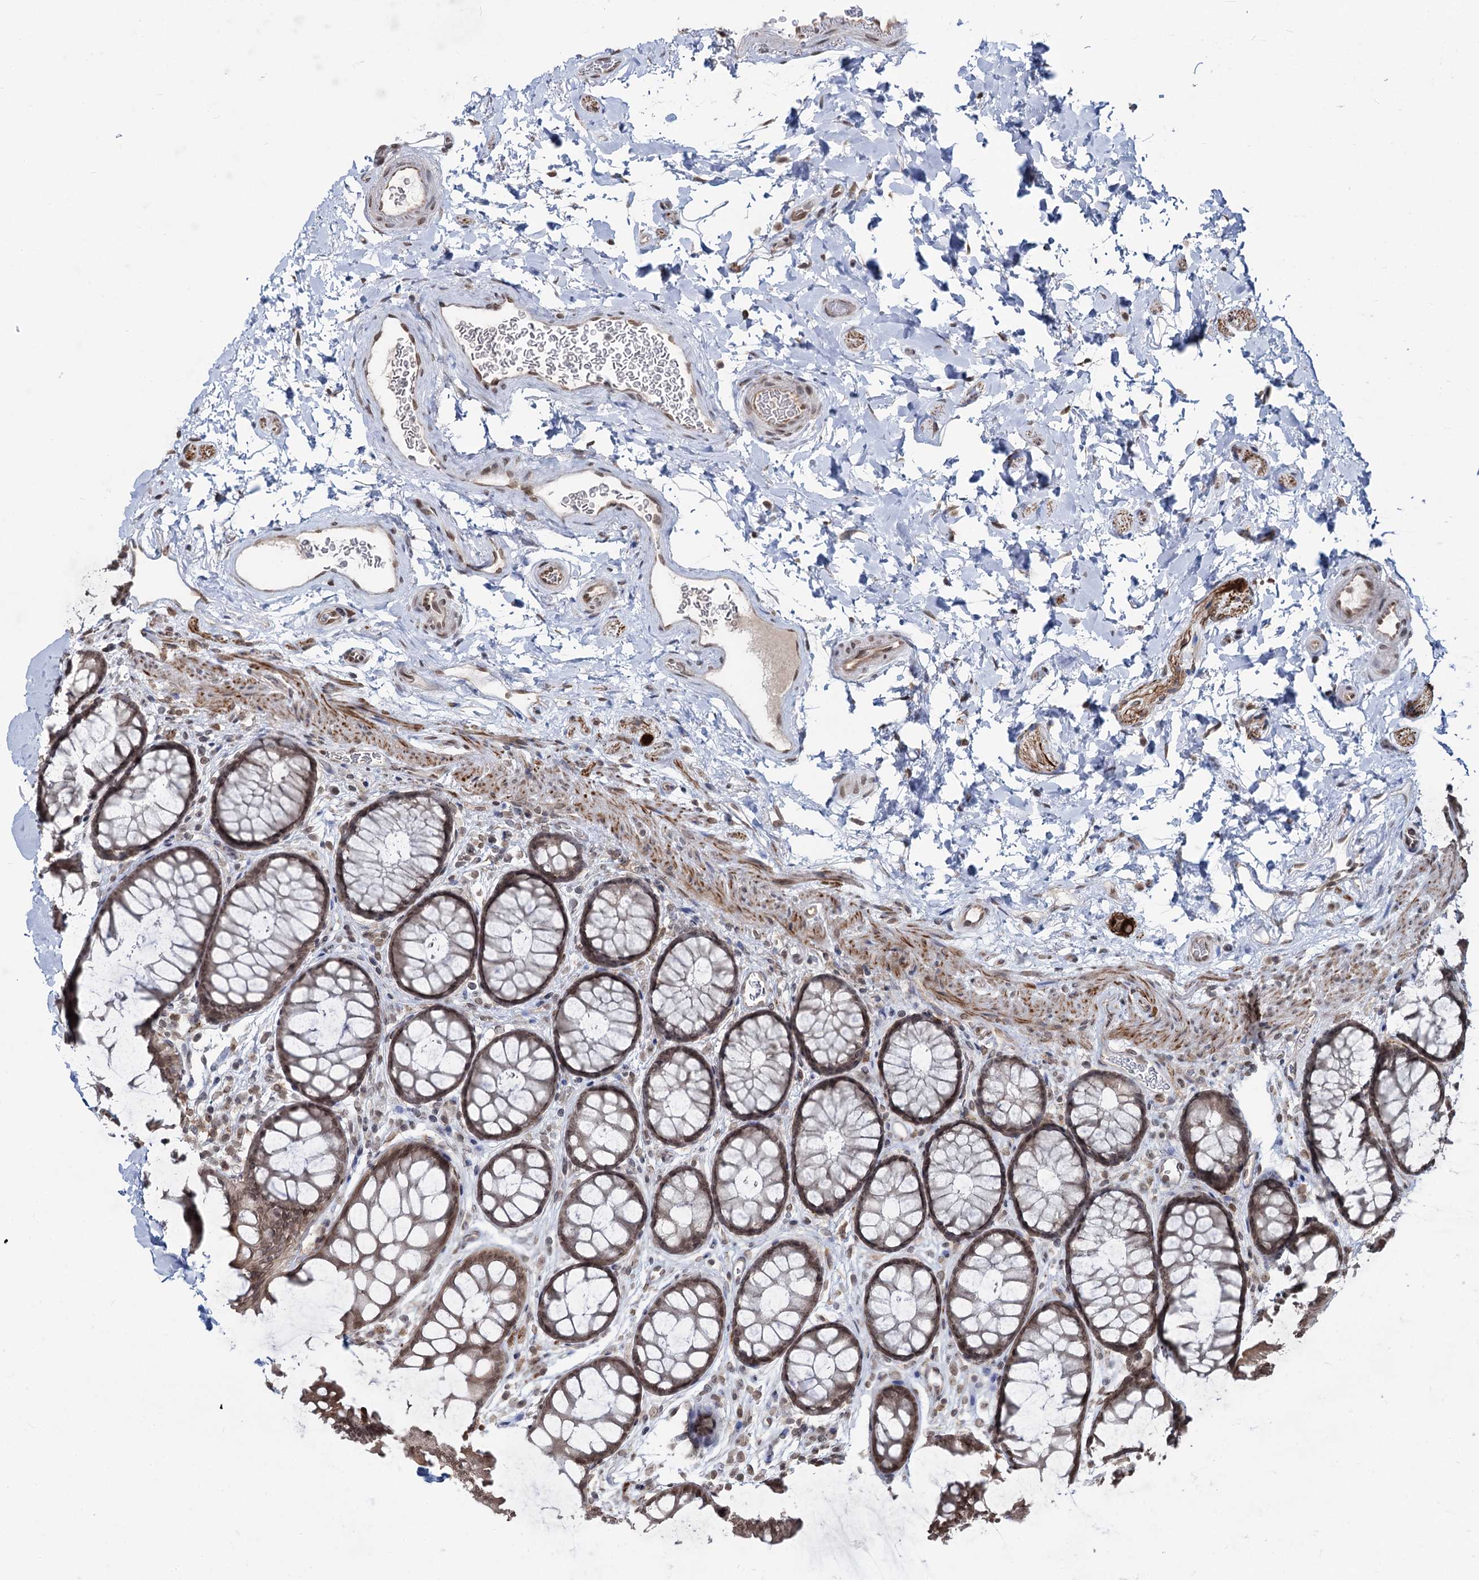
{"staining": {"intensity": "moderate", "quantity": ">75%", "location": "nuclear"}, "tissue": "colon", "cell_type": "Endothelial cells", "image_type": "normal", "snomed": [{"axis": "morphology", "description": "Normal tissue, NOS"}, {"axis": "topography", "description": "Colon"}], "caption": "Colon stained with a brown dye displays moderate nuclear positive positivity in approximately >75% of endothelial cells.", "gene": "RNF6", "patient": {"sex": "female", "age": 82}}